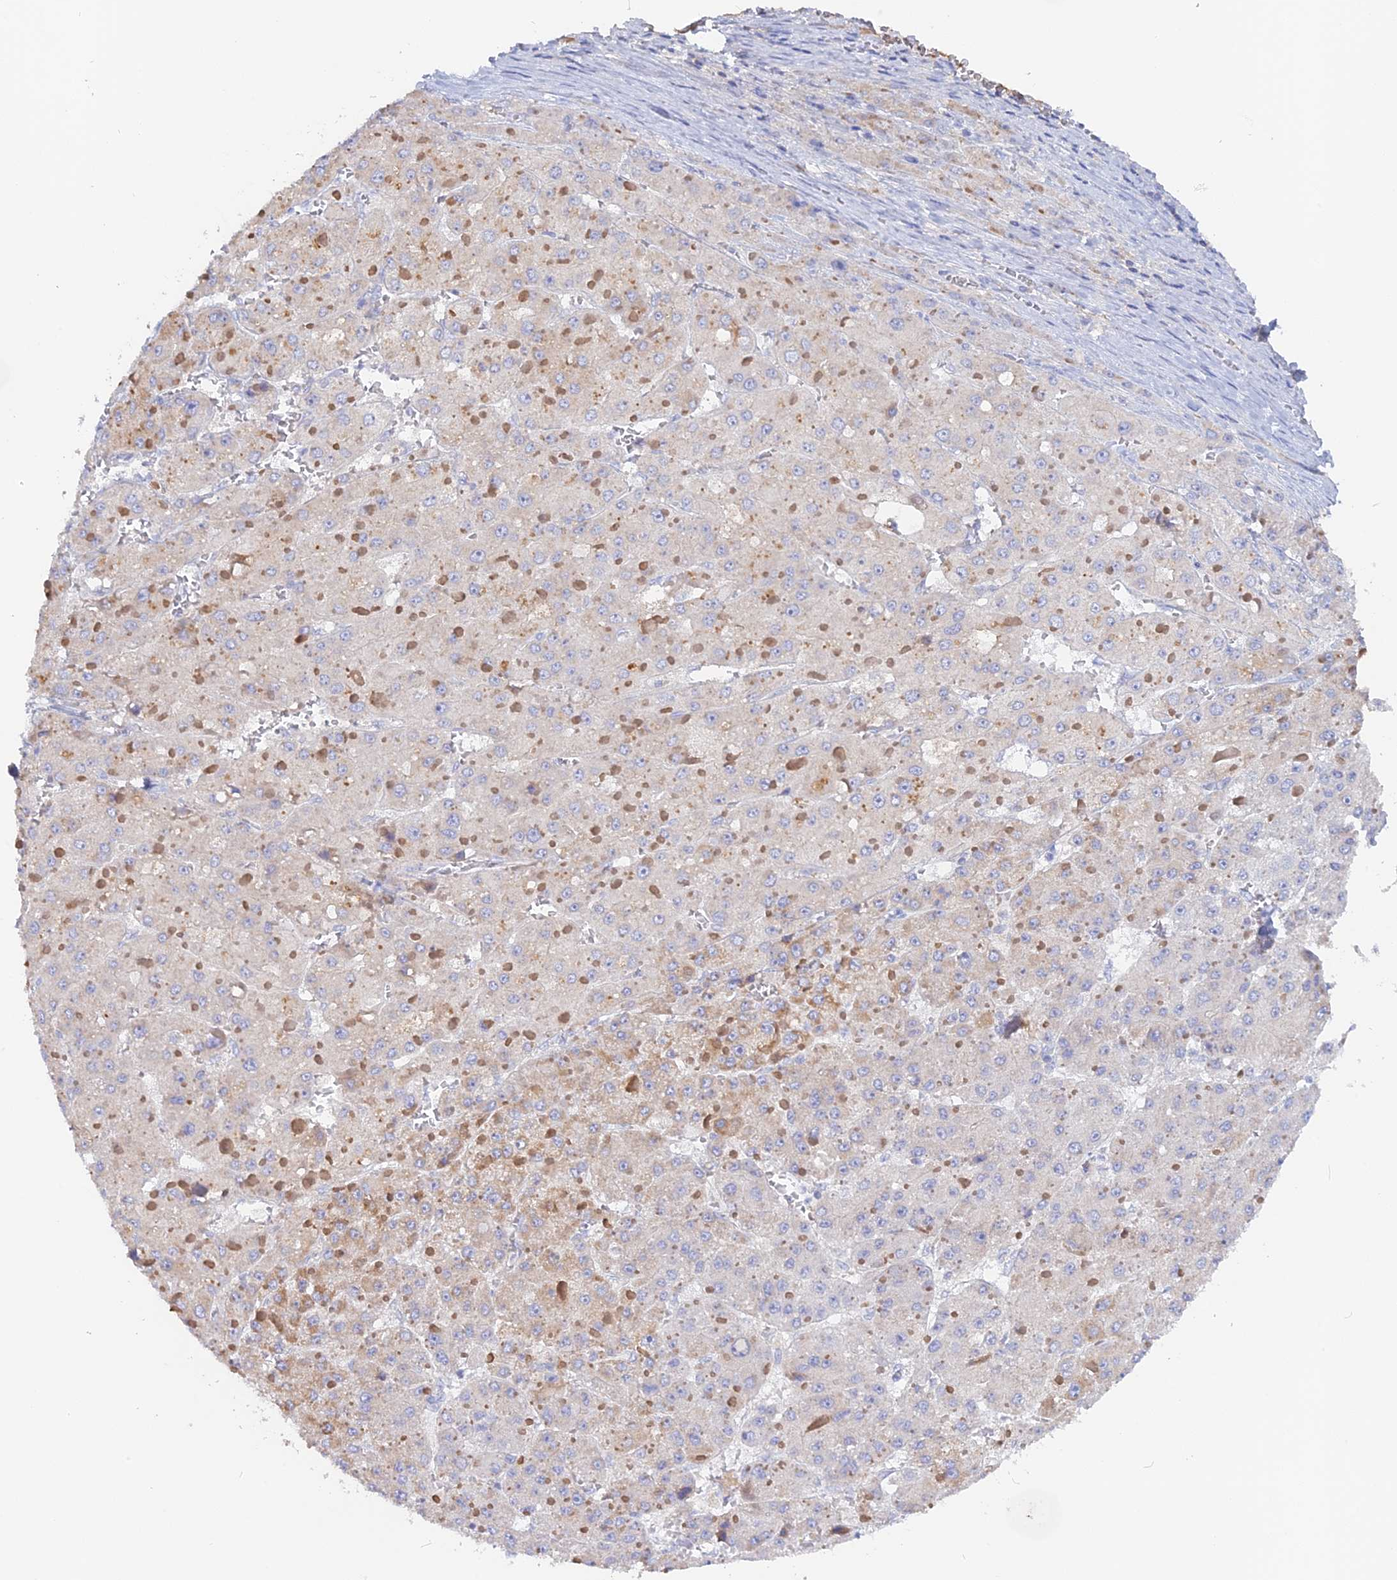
{"staining": {"intensity": "weak", "quantity": "<25%", "location": "cytoplasmic/membranous"}, "tissue": "liver cancer", "cell_type": "Tumor cells", "image_type": "cancer", "snomed": [{"axis": "morphology", "description": "Carcinoma, Hepatocellular, NOS"}, {"axis": "topography", "description": "Liver"}], "caption": "Immunohistochemical staining of human liver cancer exhibits no significant expression in tumor cells.", "gene": "ADGRA1", "patient": {"sex": "female", "age": 73}}